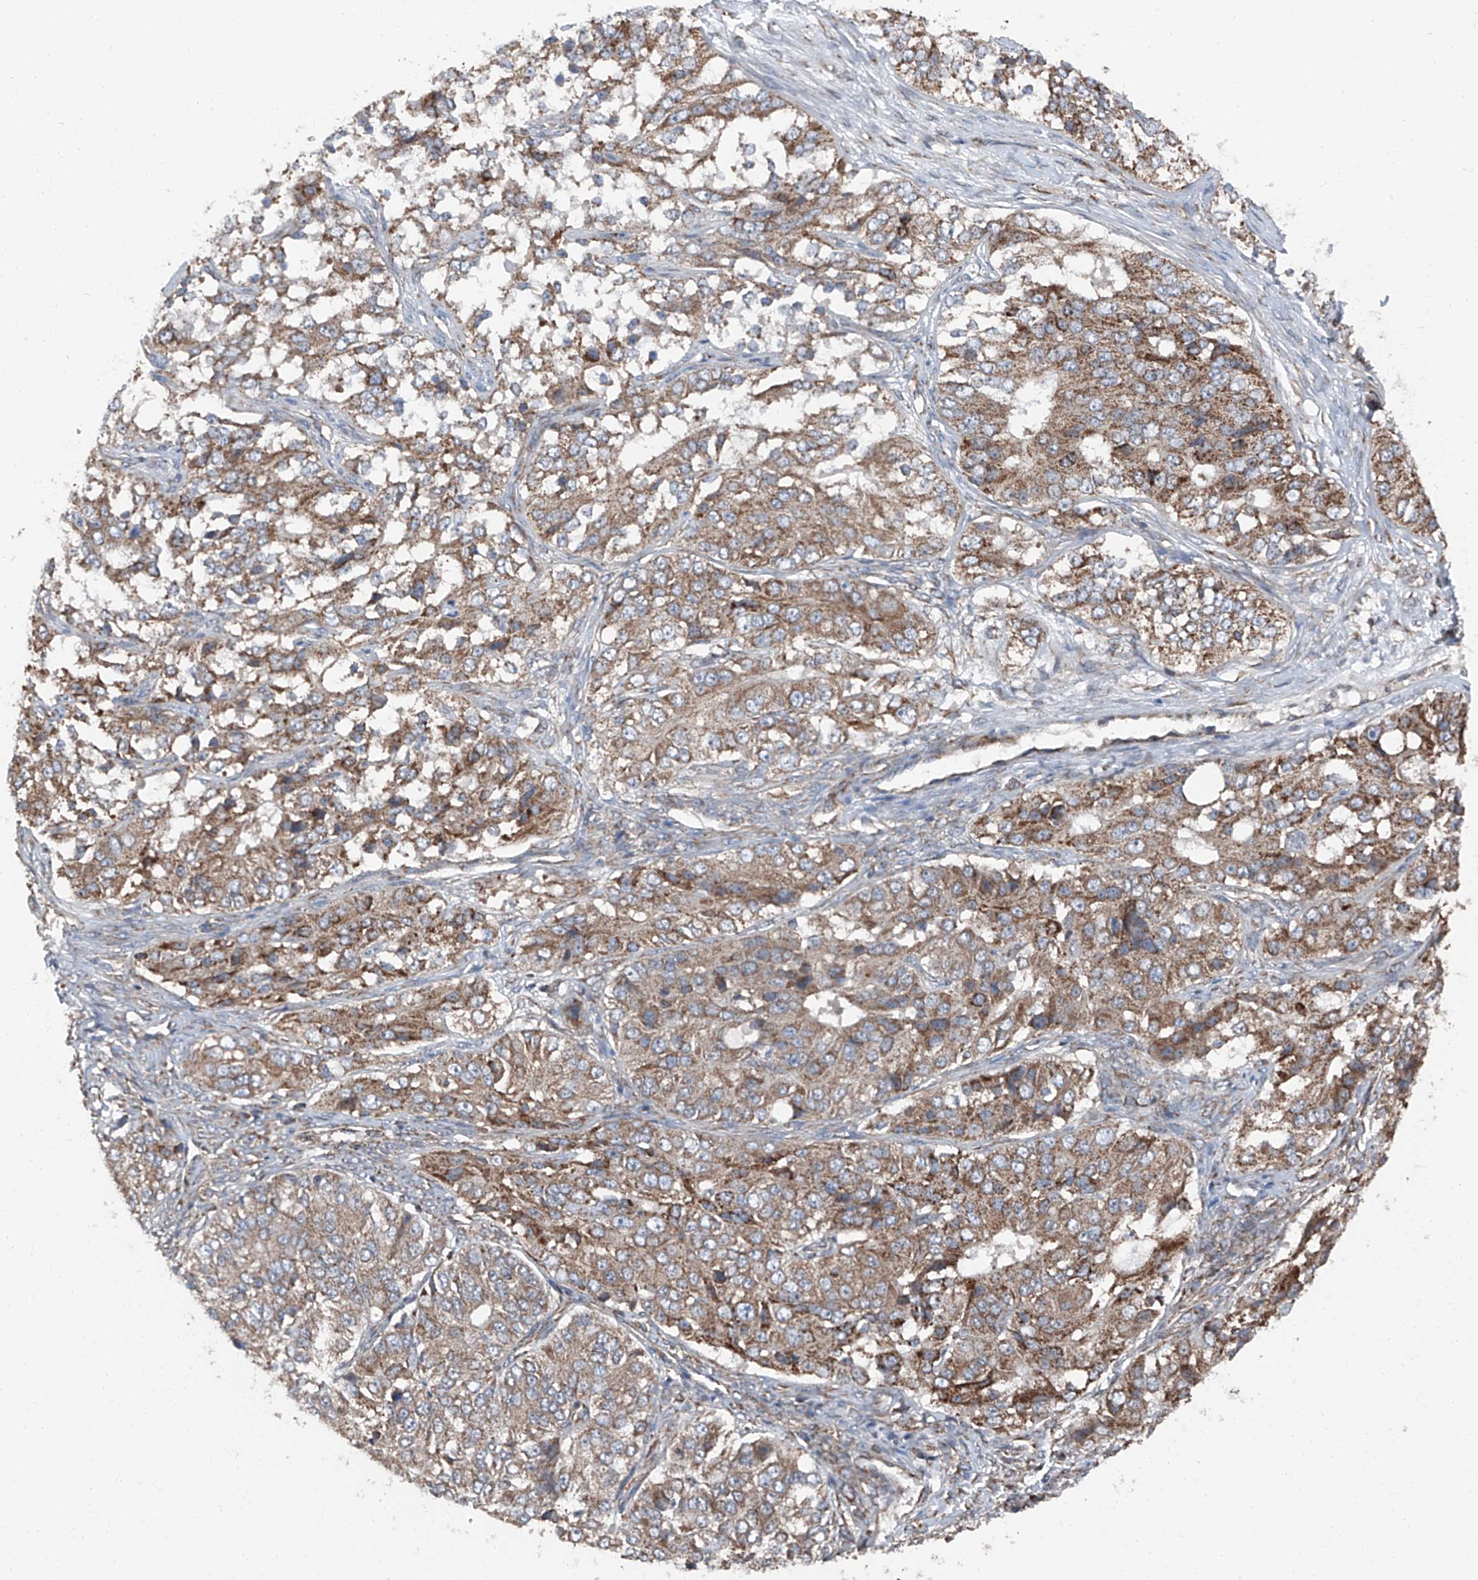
{"staining": {"intensity": "moderate", "quantity": ">75%", "location": "cytoplasmic/membranous"}, "tissue": "ovarian cancer", "cell_type": "Tumor cells", "image_type": "cancer", "snomed": [{"axis": "morphology", "description": "Carcinoma, endometroid"}, {"axis": "topography", "description": "Ovary"}], "caption": "Immunohistochemistry (DAB (3,3'-diaminobenzidine)) staining of ovarian cancer demonstrates moderate cytoplasmic/membranous protein staining in about >75% of tumor cells. The staining was performed using DAB, with brown indicating positive protein expression. Nuclei are stained blue with hematoxylin.", "gene": "LIMK1", "patient": {"sex": "female", "age": 51}}